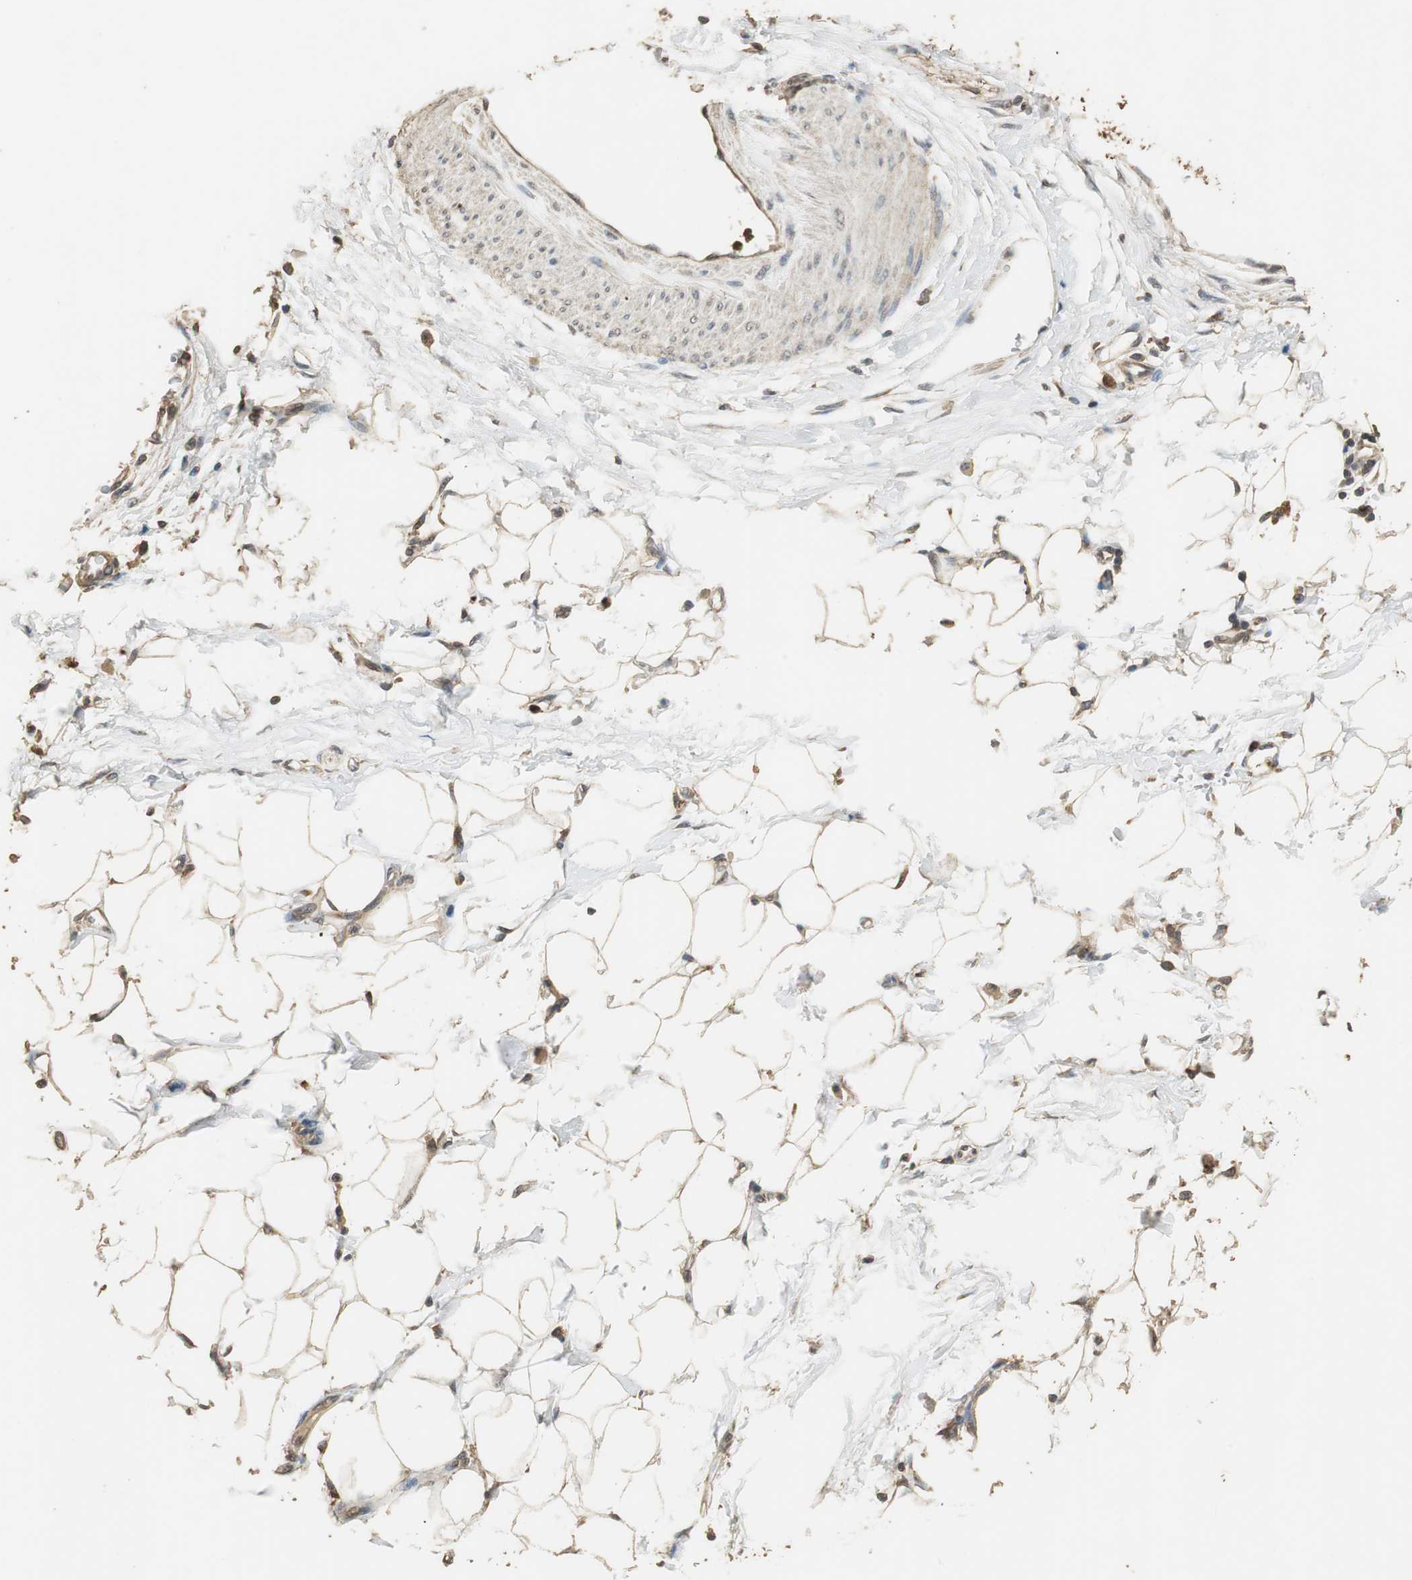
{"staining": {"intensity": "moderate", "quantity": "25%-75%", "location": "cytoplasmic/membranous"}, "tissue": "adipose tissue", "cell_type": "Adipocytes", "image_type": "normal", "snomed": [{"axis": "morphology", "description": "Normal tissue, NOS"}, {"axis": "morphology", "description": "Urothelial carcinoma, High grade"}, {"axis": "topography", "description": "Vascular tissue"}, {"axis": "topography", "description": "Urinary bladder"}], "caption": "There is medium levels of moderate cytoplasmic/membranous positivity in adipocytes of normal adipose tissue, as demonstrated by immunohistochemical staining (brown color).", "gene": "TMPRSS4", "patient": {"sex": "female", "age": 56}}